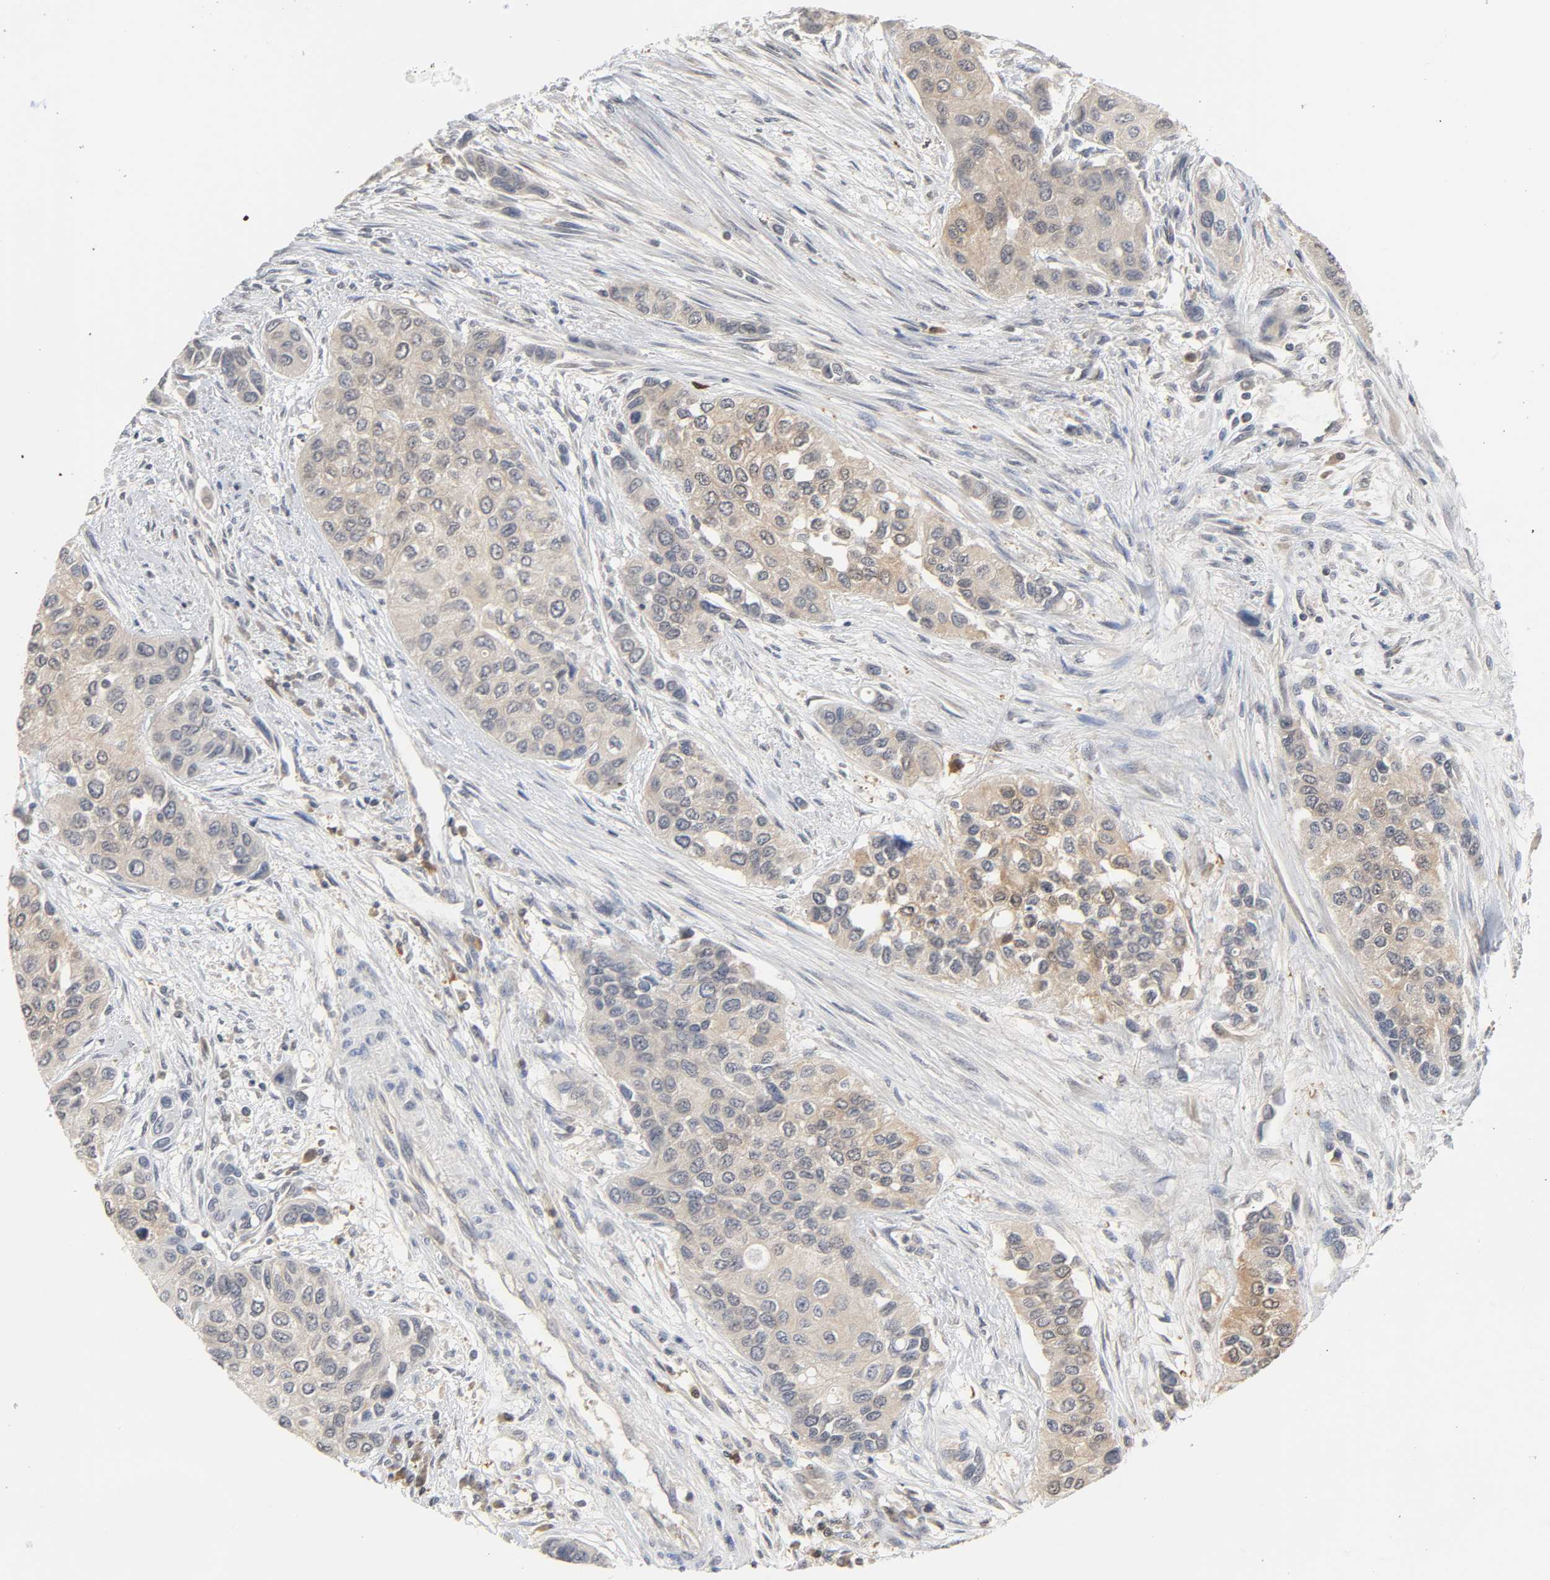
{"staining": {"intensity": "weak", "quantity": ">75%", "location": "cytoplasmic/membranous"}, "tissue": "urothelial cancer", "cell_type": "Tumor cells", "image_type": "cancer", "snomed": [{"axis": "morphology", "description": "Urothelial carcinoma, High grade"}, {"axis": "topography", "description": "Urinary bladder"}], "caption": "This is a histology image of immunohistochemistry (IHC) staining of urothelial cancer, which shows weak positivity in the cytoplasmic/membranous of tumor cells.", "gene": "MIF", "patient": {"sex": "female", "age": 56}}